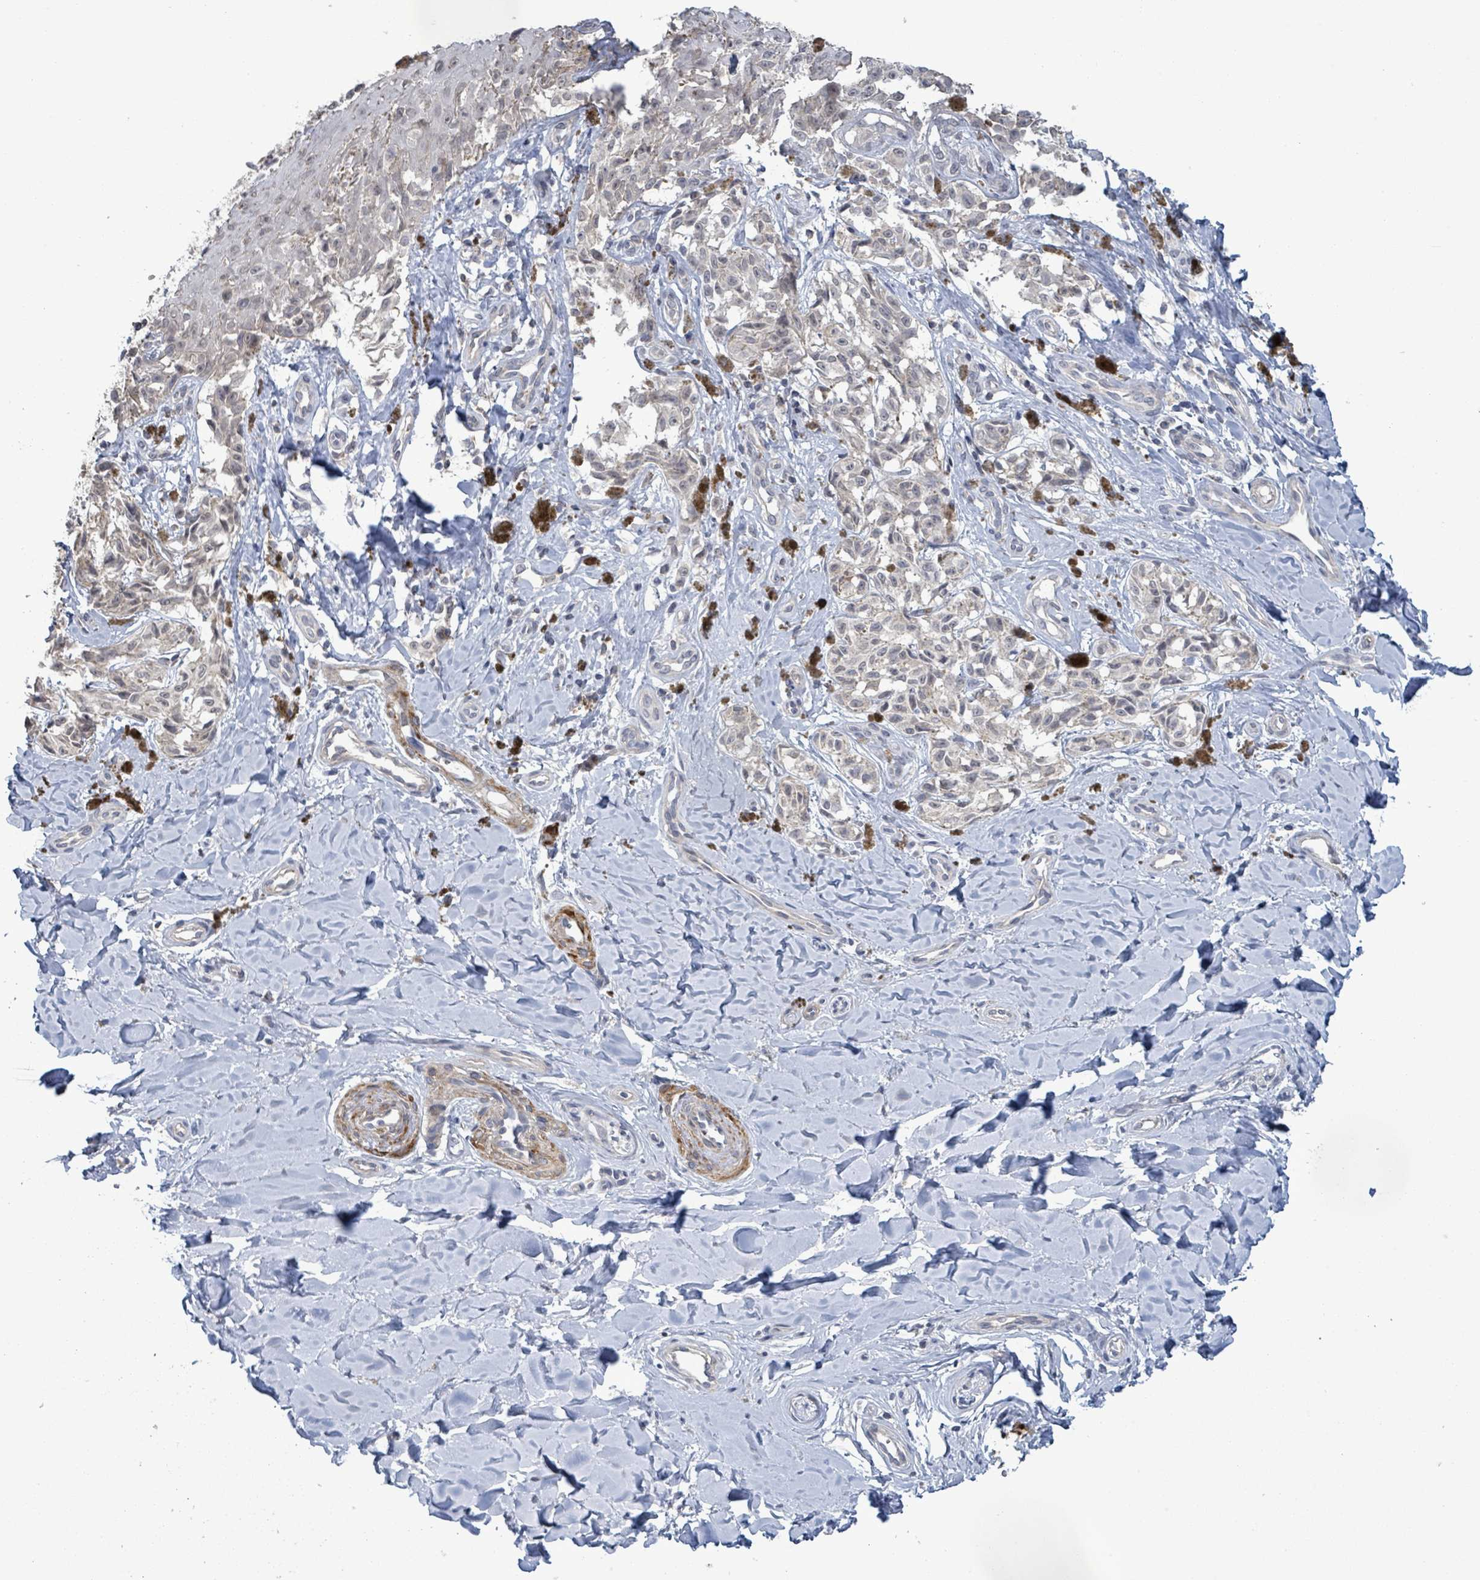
{"staining": {"intensity": "negative", "quantity": "none", "location": "none"}, "tissue": "melanoma", "cell_type": "Tumor cells", "image_type": "cancer", "snomed": [{"axis": "morphology", "description": "Malignant melanoma, NOS"}, {"axis": "topography", "description": "Skin"}], "caption": "Immunohistochemical staining of human melanoma reveals no significant expression in tumor cells.", "gene": "AMMECR1", "patient": {"sex": "female", "age": 65}}